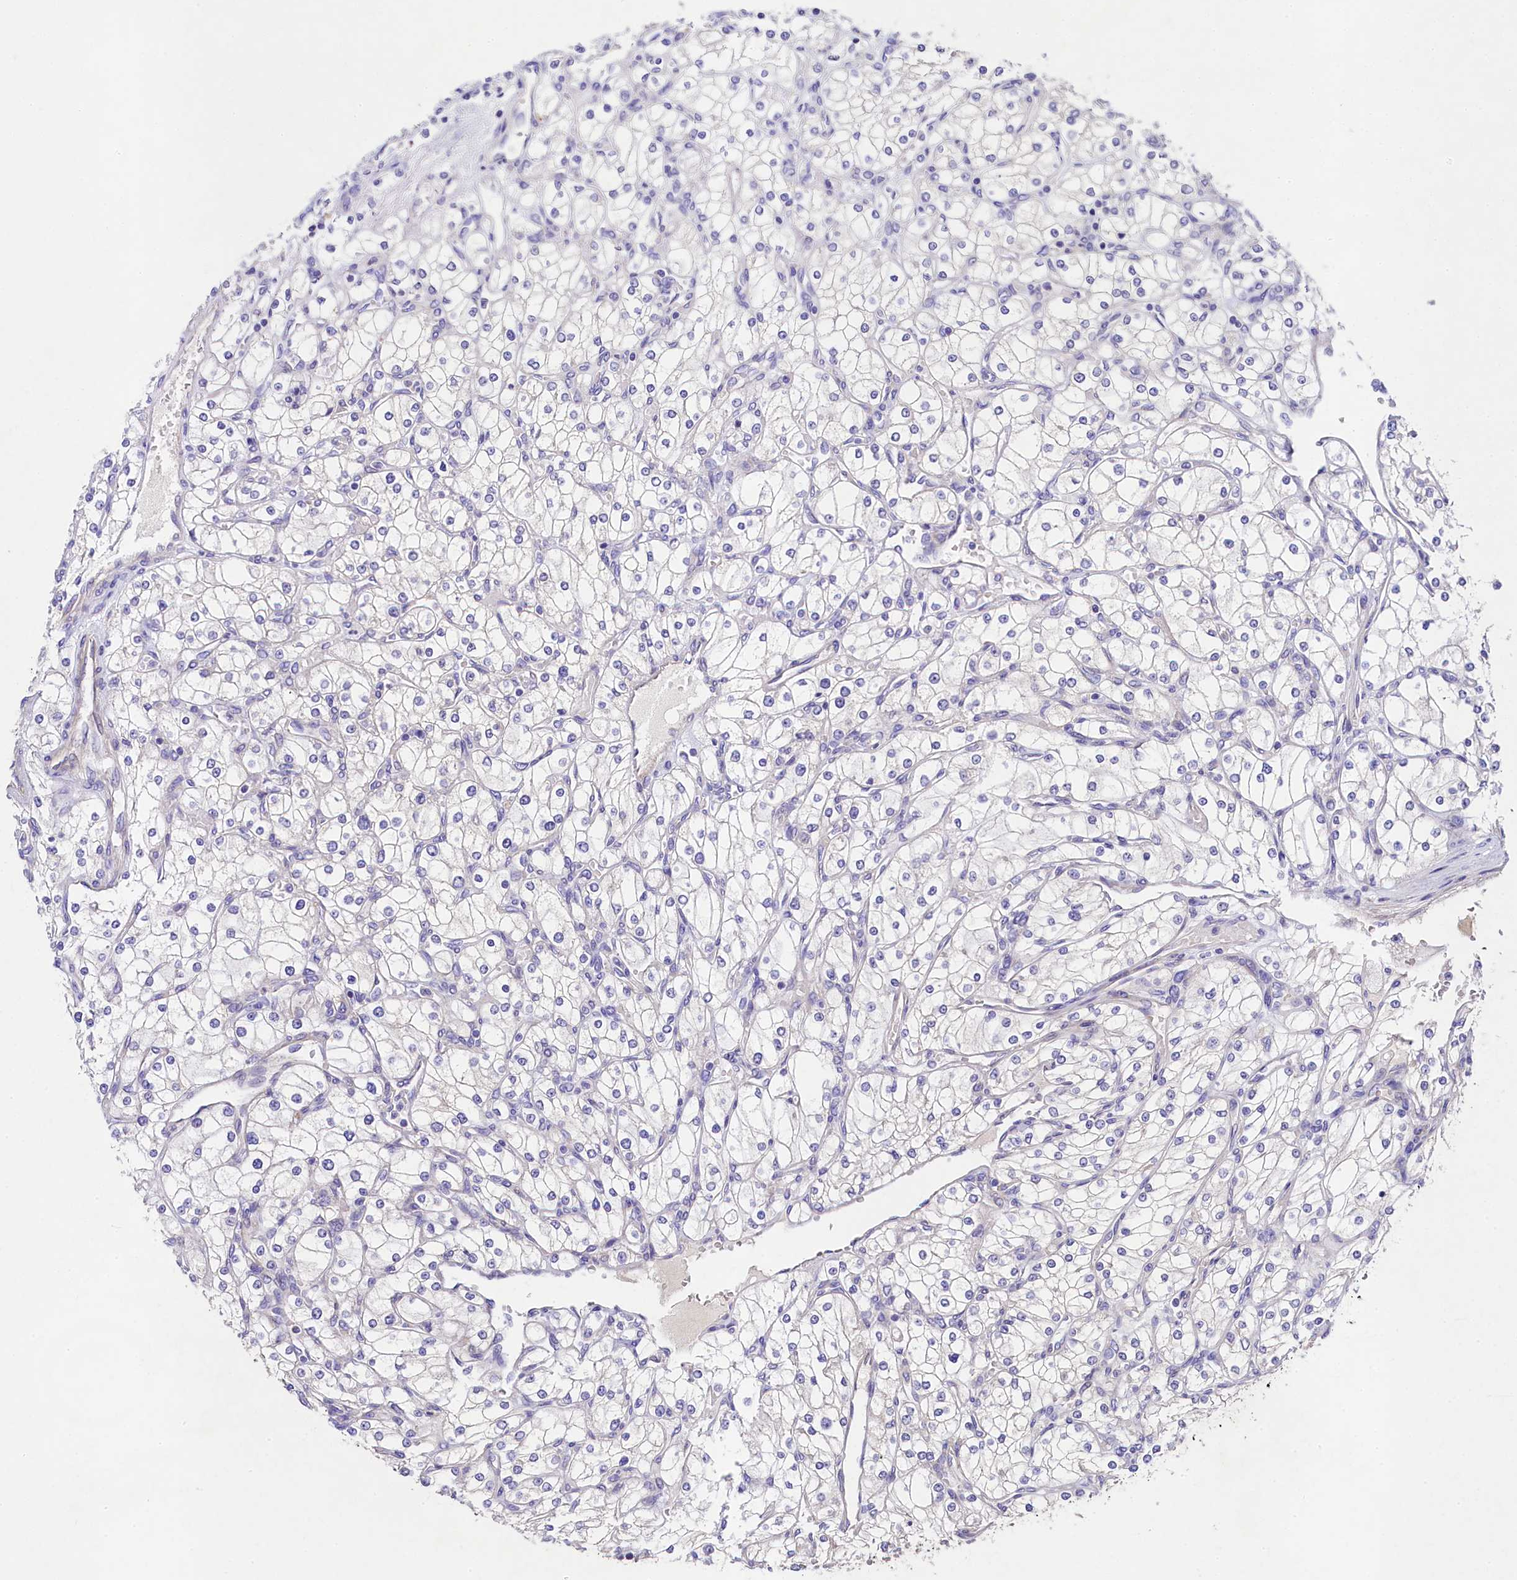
{"staining": {"intensity": "weak", "quantity": "<25%", "location": "cytoplasmic/membranous"}, "tissue": "renal cancer", "cell_type": "Tumor cells", "image_type": "cancer", "snomed": [{"axis": "morphology", "description": "Adenocarcinoma, NOS"}, {"axis": "topography", "description": "Kidney"}], "caption": "A micrograph of human renal adenocarcinoma is negative for staining in tumor cells.", "gene": "FXYD6", "patient": {"sex": "male", "age": 80}}